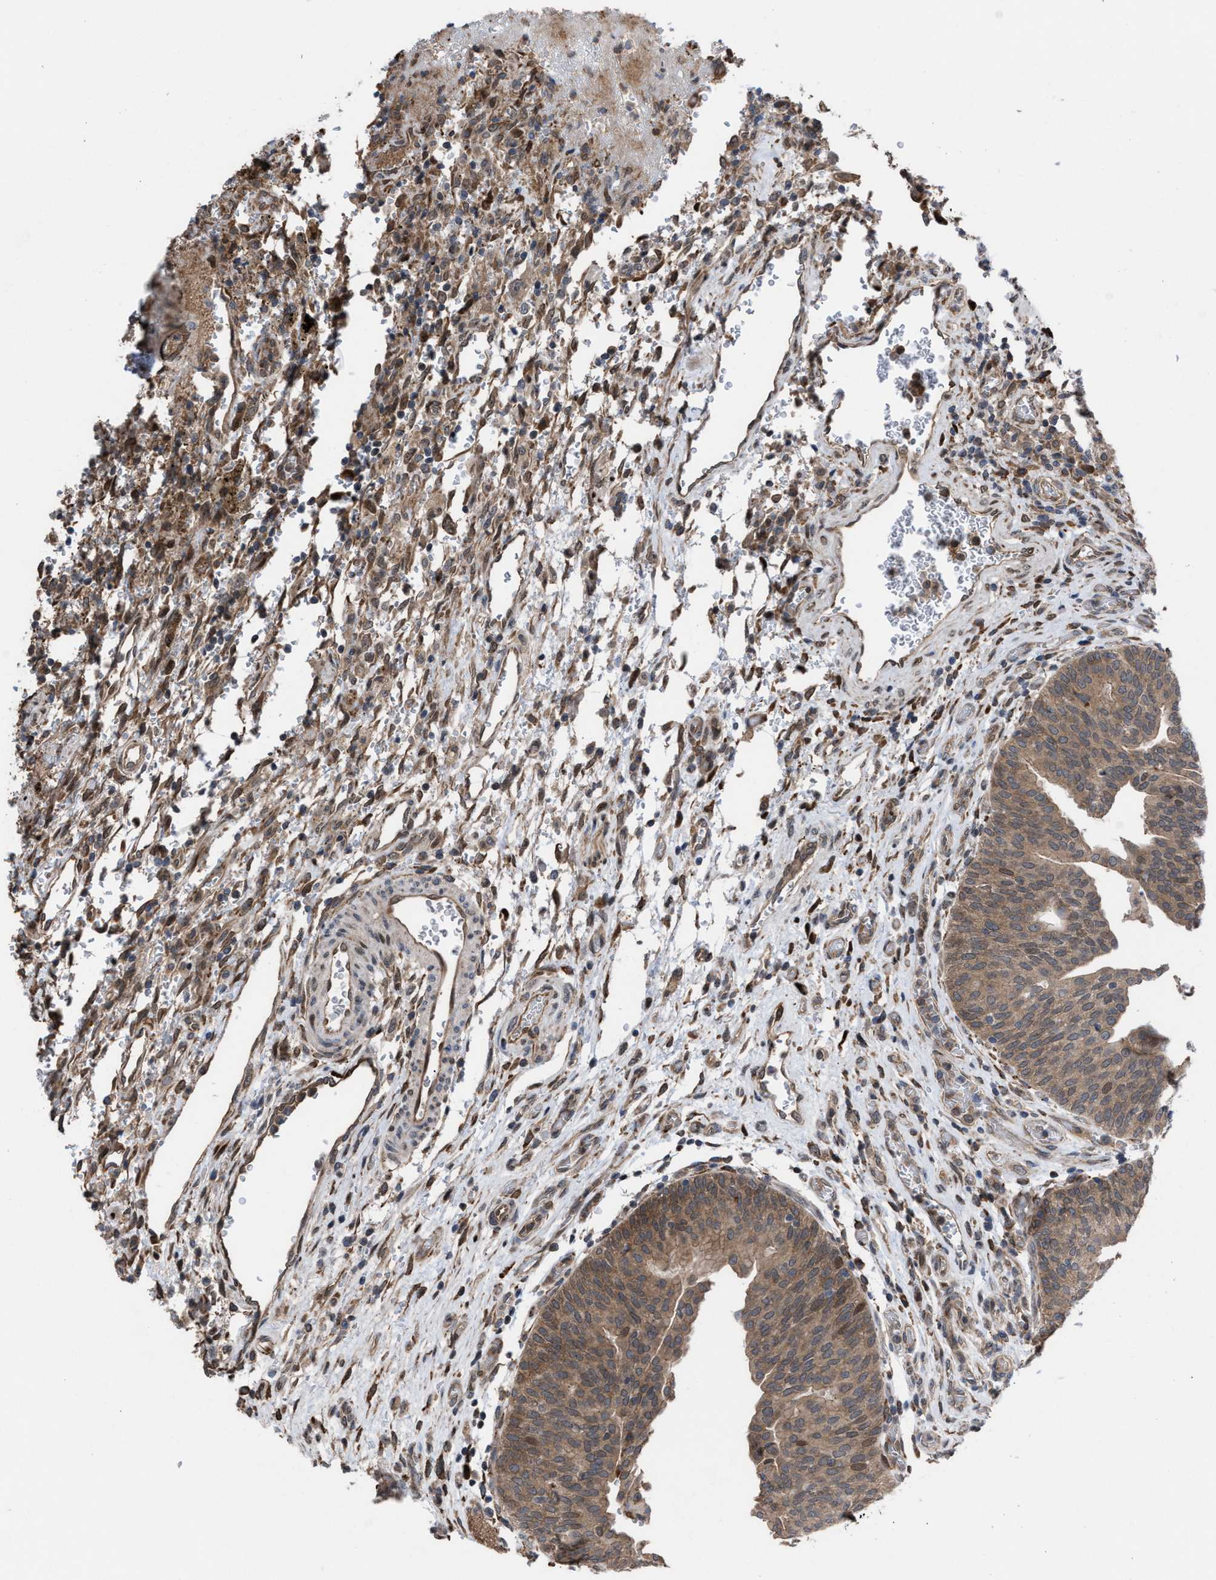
{"staining": {"intensity": "moderate", "quantity": ">75%", "location": "cytoplasmic/membranous"}, "tissue": "urothelial cancer", "cell_type": "Tumor cells", "image_type": "cancer", "snomed": [{"axis": "morphology", "description": "Urothelial carcinoma, Low grade"}, {"axis": "morphology", "description": "Urothelial carcinoma, High grade"}, {"axis": "topography", "description": "Urinary bladder"}], "caption": "This image demonstrates IHC staining of human urothelial cancer, with medium moderate cytoplasmic/membranous expression in about >75% of tumor cells.", "gene": "TP53BP2", "patient": {"sex": "male", "age": 35}}